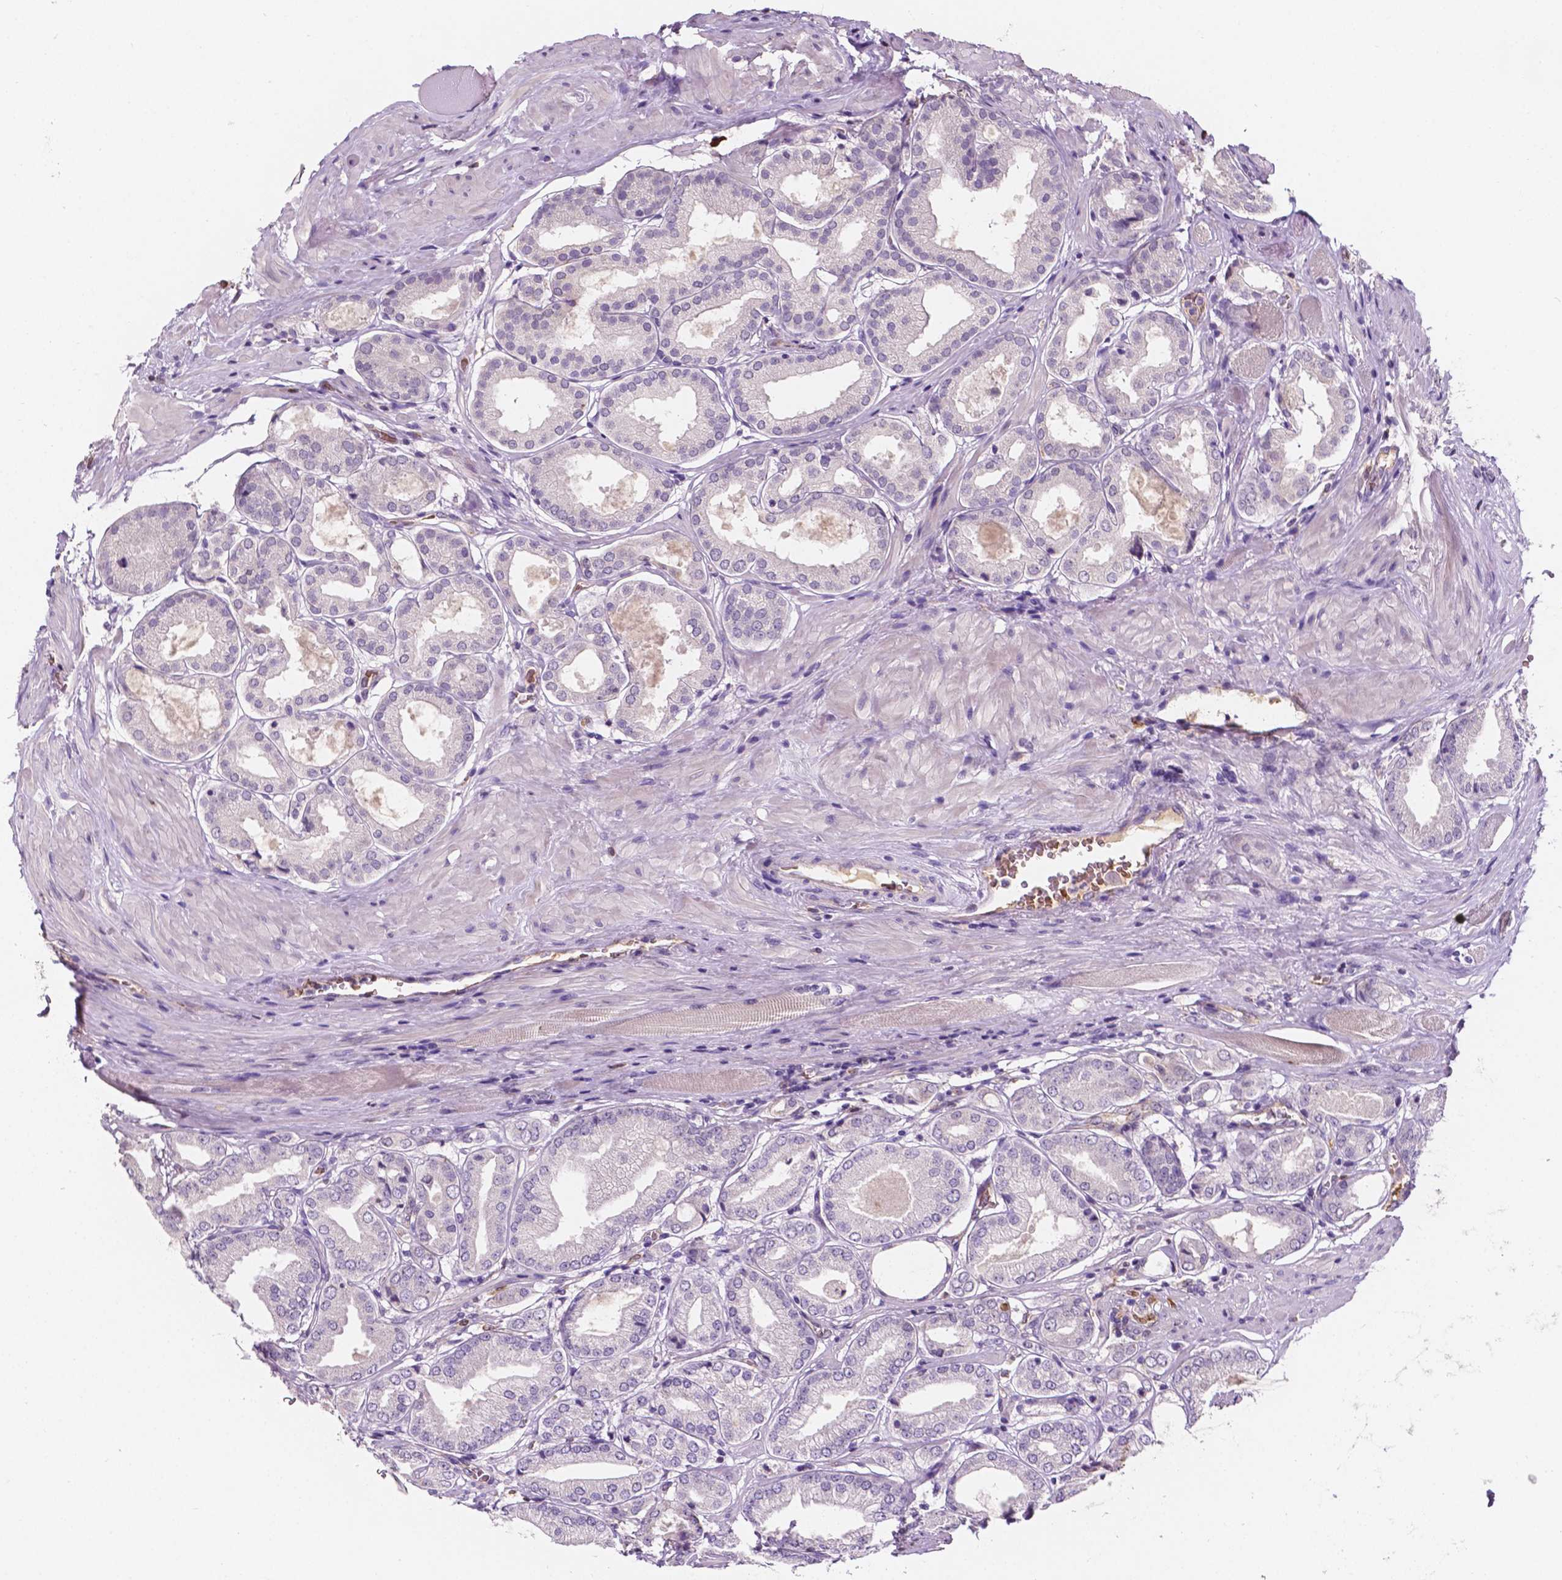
{"staining": {"intensity": "negative", "quantity": "none", "location": "none"}, "tissue": "prostate cancer", "cell_type": "Tumor cells", "image_type": "cancer", "snomed": [{"axis": "morphology", "description": "Adenocarcinoma, NOS"}, {"axis": "topography", "description": "Prostate"}], "caption": "Protein analysis of prostate adenocarcinoma shows no significant staining in tumor cells.", "gene": "SLC22A4", "patient": {"sex": "male", "age": 63}}